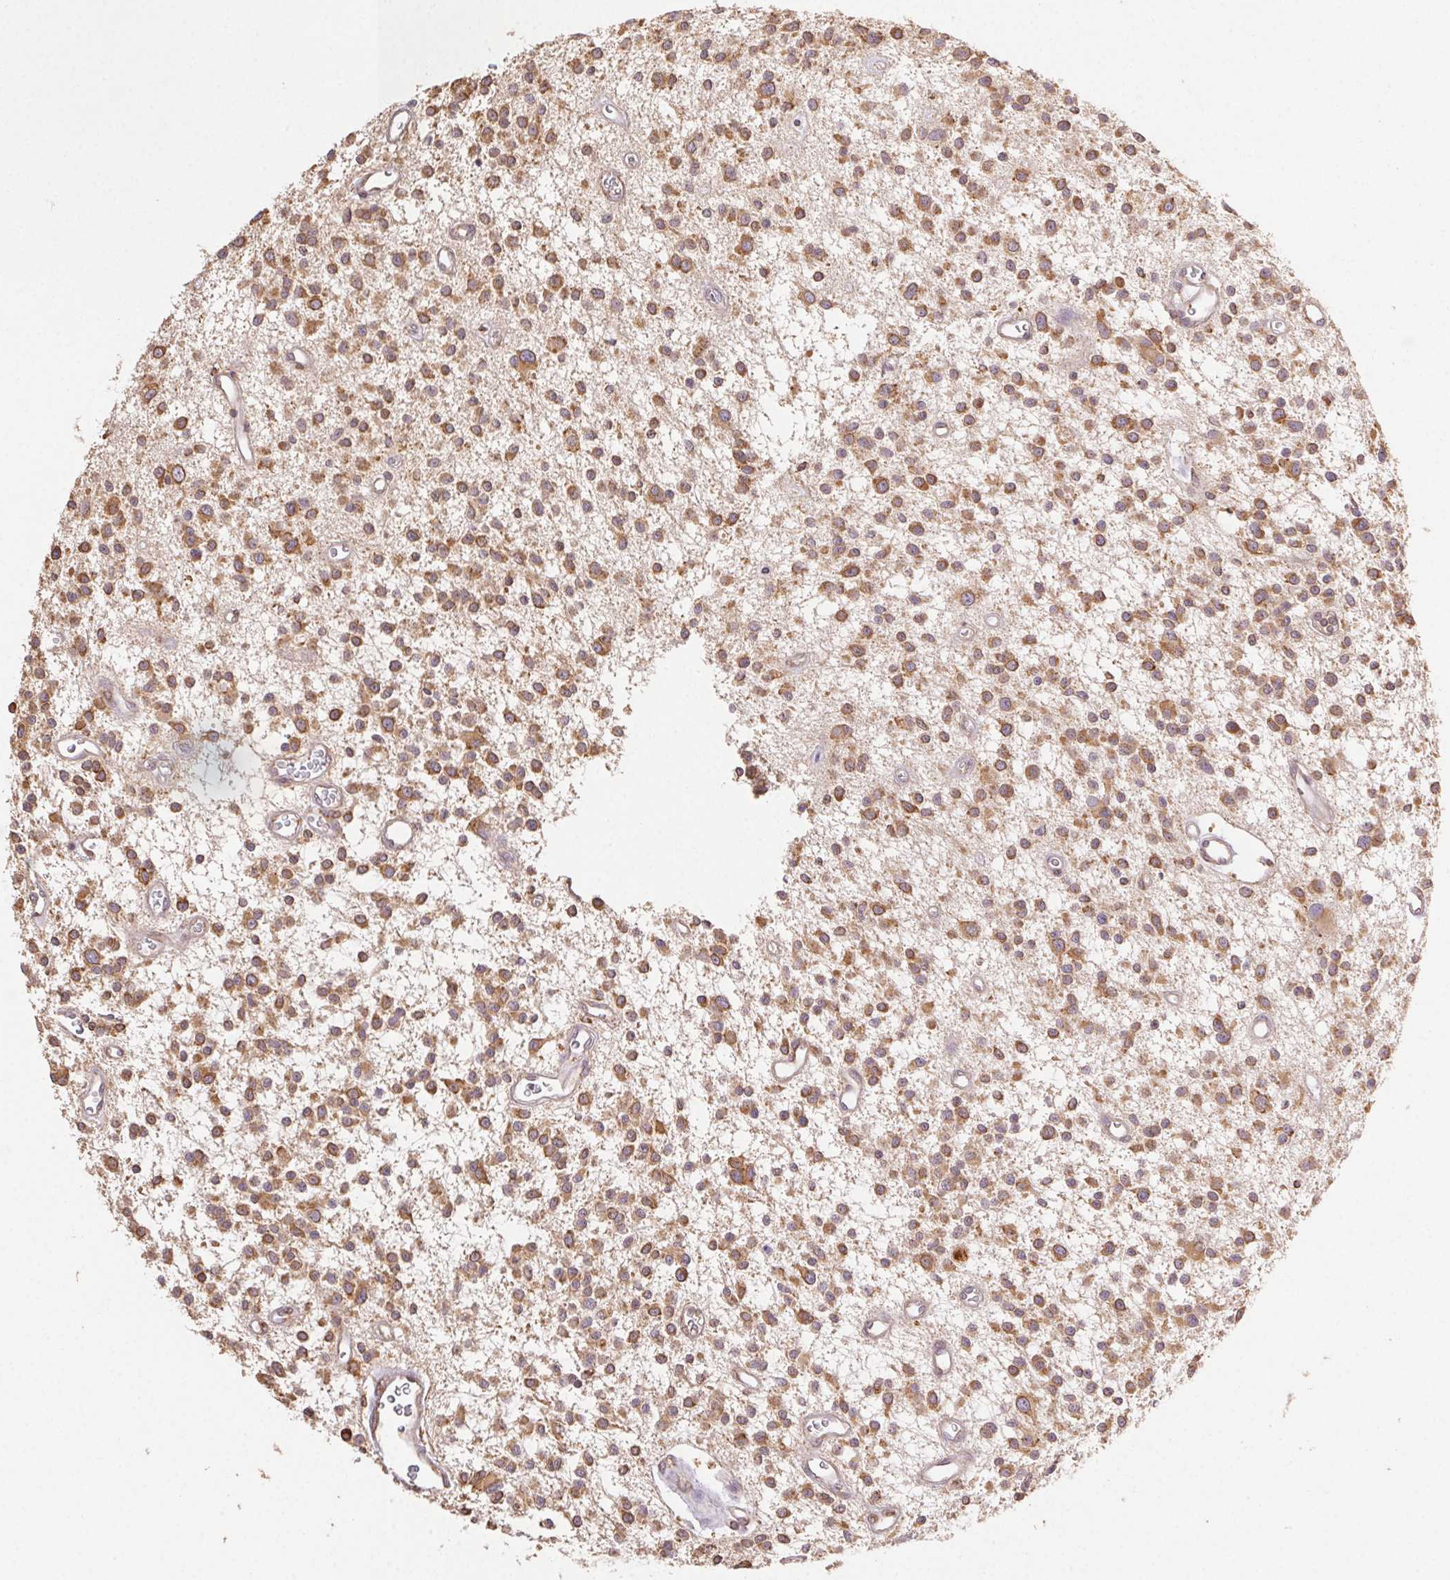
{"staining": {"intensity": "moderate", "quantity": ">75%", "location": "cytoplasmic/membranous"}, "tissue": "glioma", "cell_type": "Tumor cells", "image_type": "cancer", "snomed": [{"axis": "morphology", "description": "Glioma, malignant, Low grade"}, {"axis": "topography", "description": "Brain"}], "caption": "Immunohistochemistry photomicrograph of malignant glioma (low-grade) stained for a protein (brown), which shows medium levels of moderate cytoplasmic/membranous positivity in approximately >75% of tumor cells.", "gene": "ENTREP1", "patient": {"sex": "male", "age": 43}}